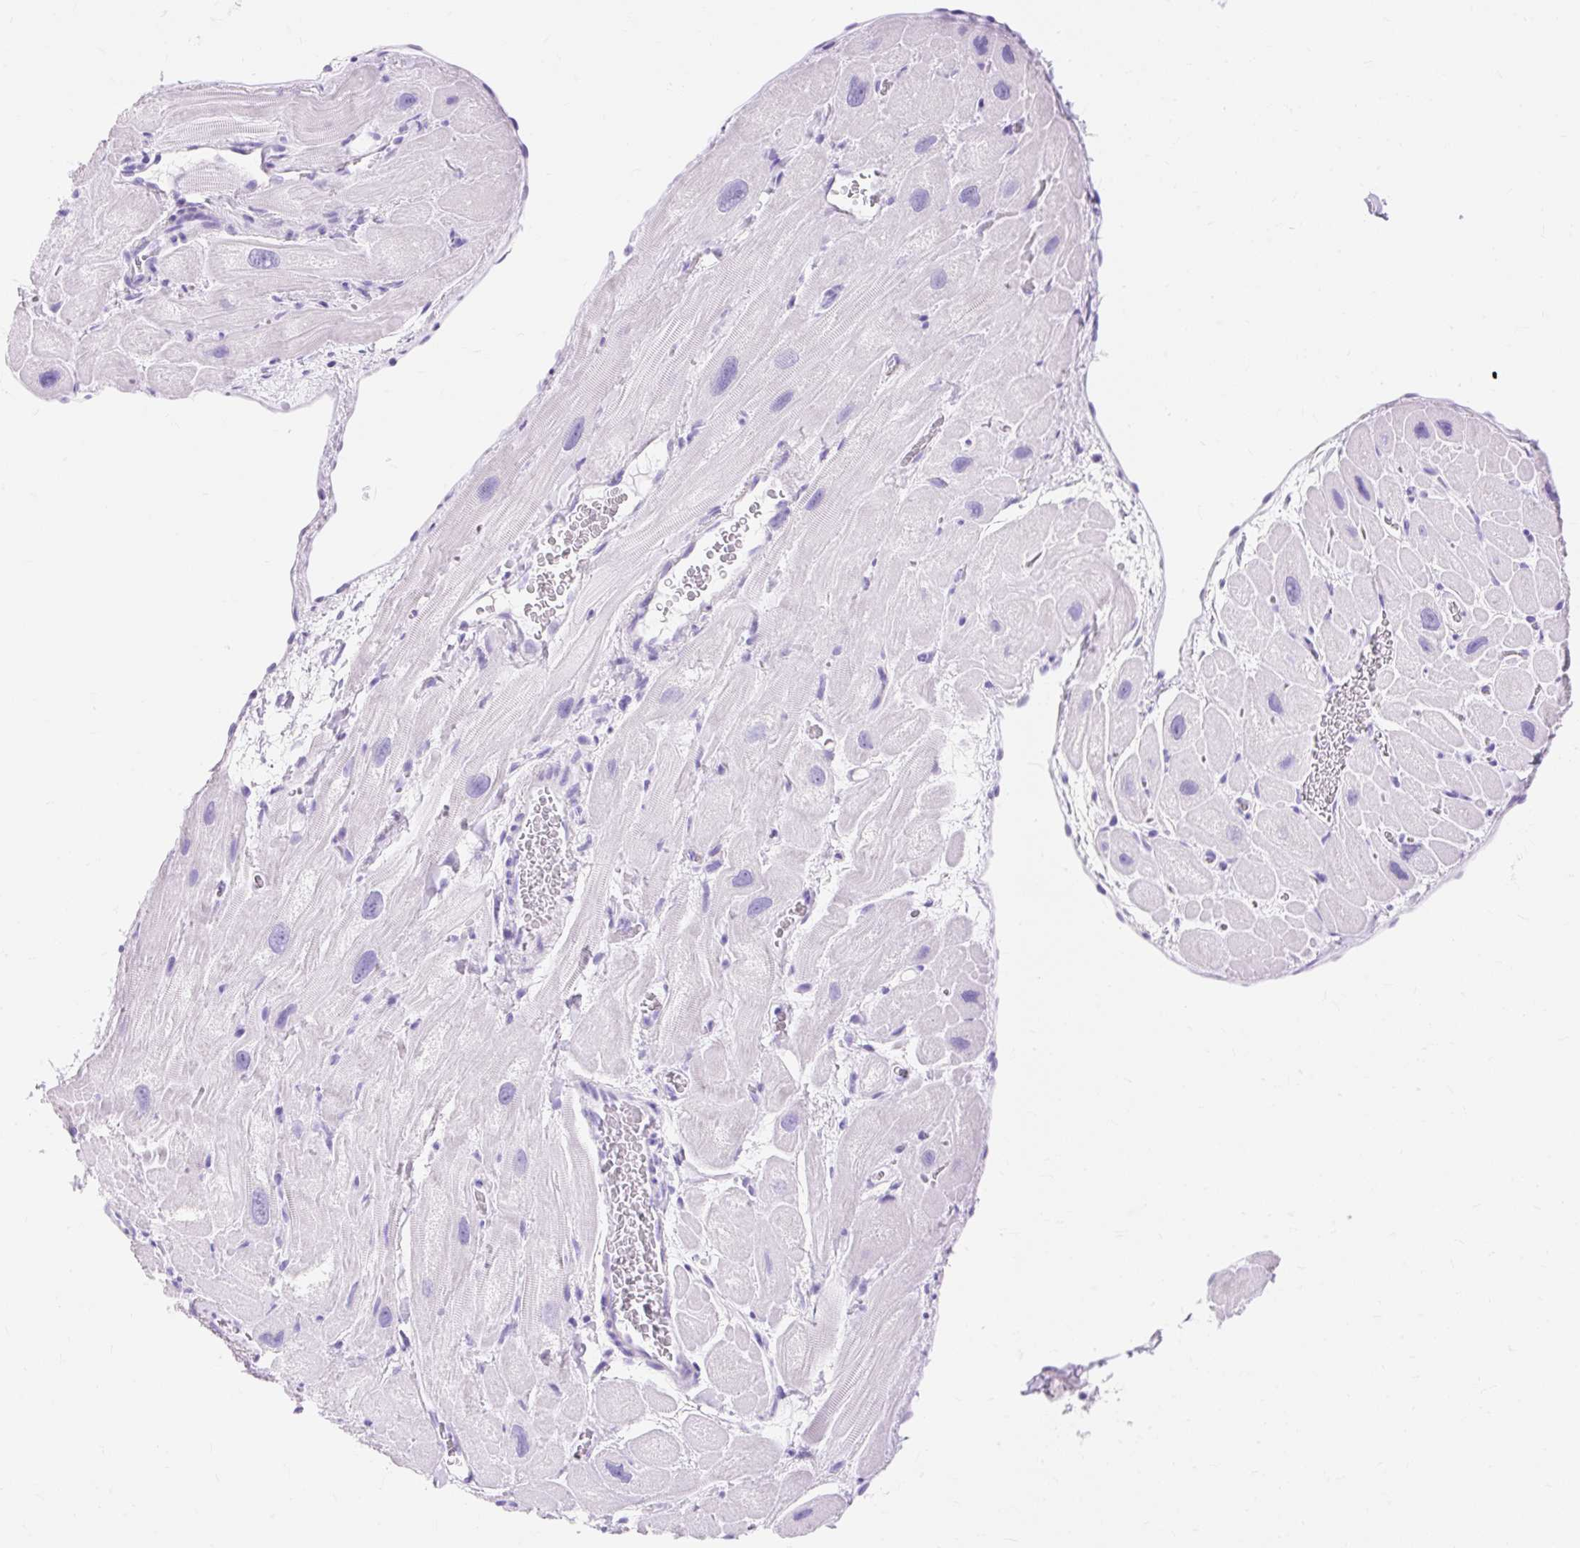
{"staining": {"intensity": "negative", "quantity": "none", "location": "none"}, "tissue": "heart muscle", "cell_type": "Cardiomyocytes", "image_type": "normal", "snomed": [{"axis": "morphology", "description": "Normal tissue, NOS"}, {"axis": "topography", "description": "Heart"}], "caption": "Cardiomyocytes show no significant protein positivity in normal heart muscle. Brightfield microscopy of immunohistochemistry (IHC) stained with DAB (3,3'-diaminobenzidine) (brown) and hematoxylin (blue), captured at high magnification.", "gene": "MBP", "patient": {"sex": "male", "age": 49}}